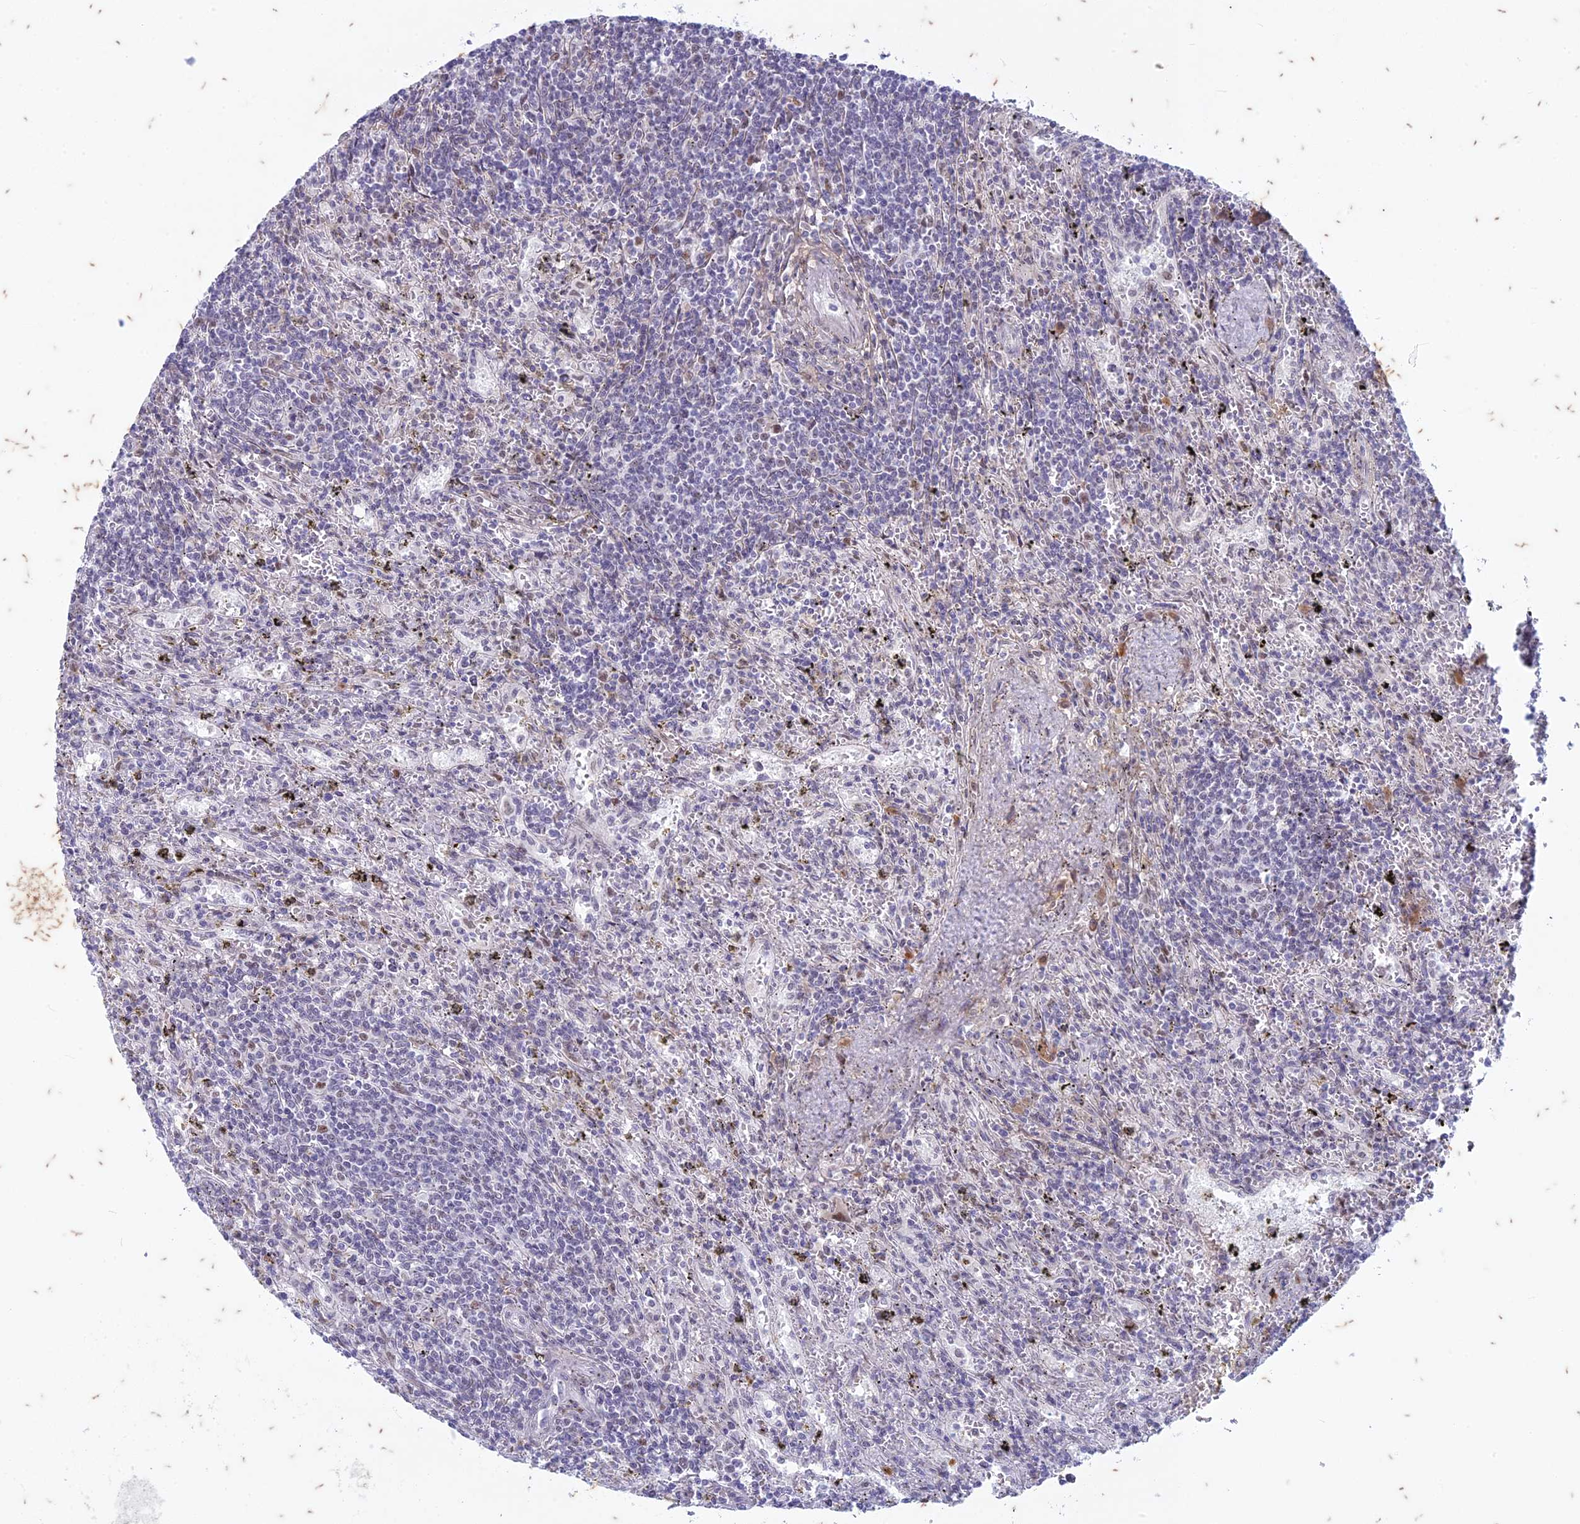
{"staining": {"intensity": "negative", "quantity": "none", "location": "none"}, "tissue": "lymphoma", "cell_type": "Tumor cells", "image_type": "cancer", "snomed": [{"axis": "morphology", "description": "Malignant lymphoma, non-Hodgkin's type, Low grade"}, {"axis": "topography", "description": "Spleen"}], "caption": "DAB (3,3'-diaminobenzidine) immunohistochemical staining of malignant lymphoma, non-Hodgkin's type (low-grade) exhibits no significant expression in tumor cells.", "gene": "PABPN1L", "patient": {"sex": "male", "age": 76}}